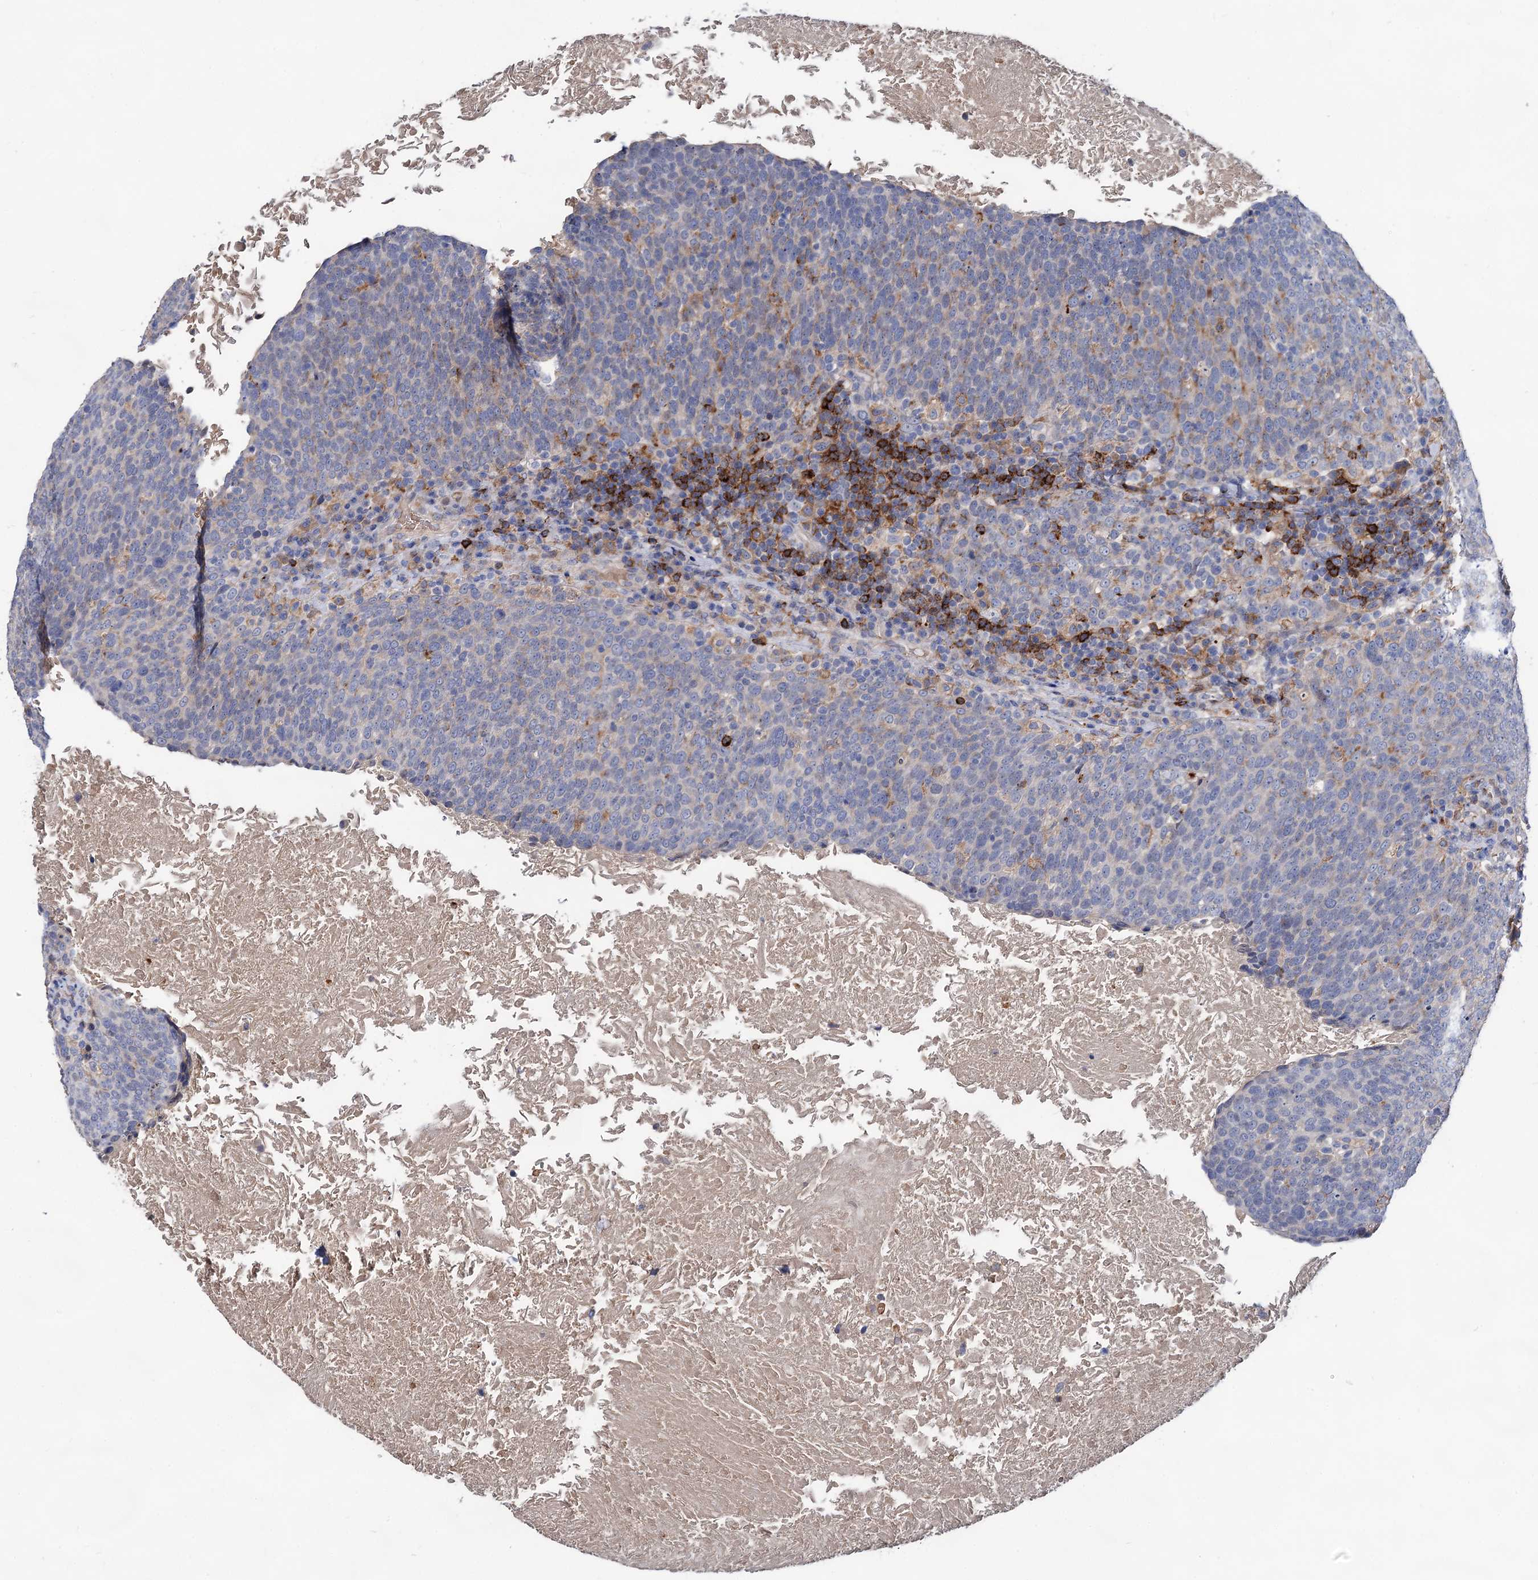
{"staining": {"intensity": "negative", "quantity": "none", "location": "none"}, "tissue": "head and neck cancer", "cell_type": "Tumor cells", "image_type": "cancer", "snomed": [{"axis": "morphology", "description": "Squamous cell carcinoma, NOS"}, {"axis": "morphology", "description": "Squamous cell carcinoma, metastatic, NOS"}, {"axis": "topography", "description": "Lymph node"}, {"axis": "topography", "description": "Head-Neck"}], "caption": "A micrograph of human squamous cell carcinoma (head and neck) is negative for staining in tumor cells.", "gene": "HVCN1", "patient": {"sex": "male", "age": 62}}